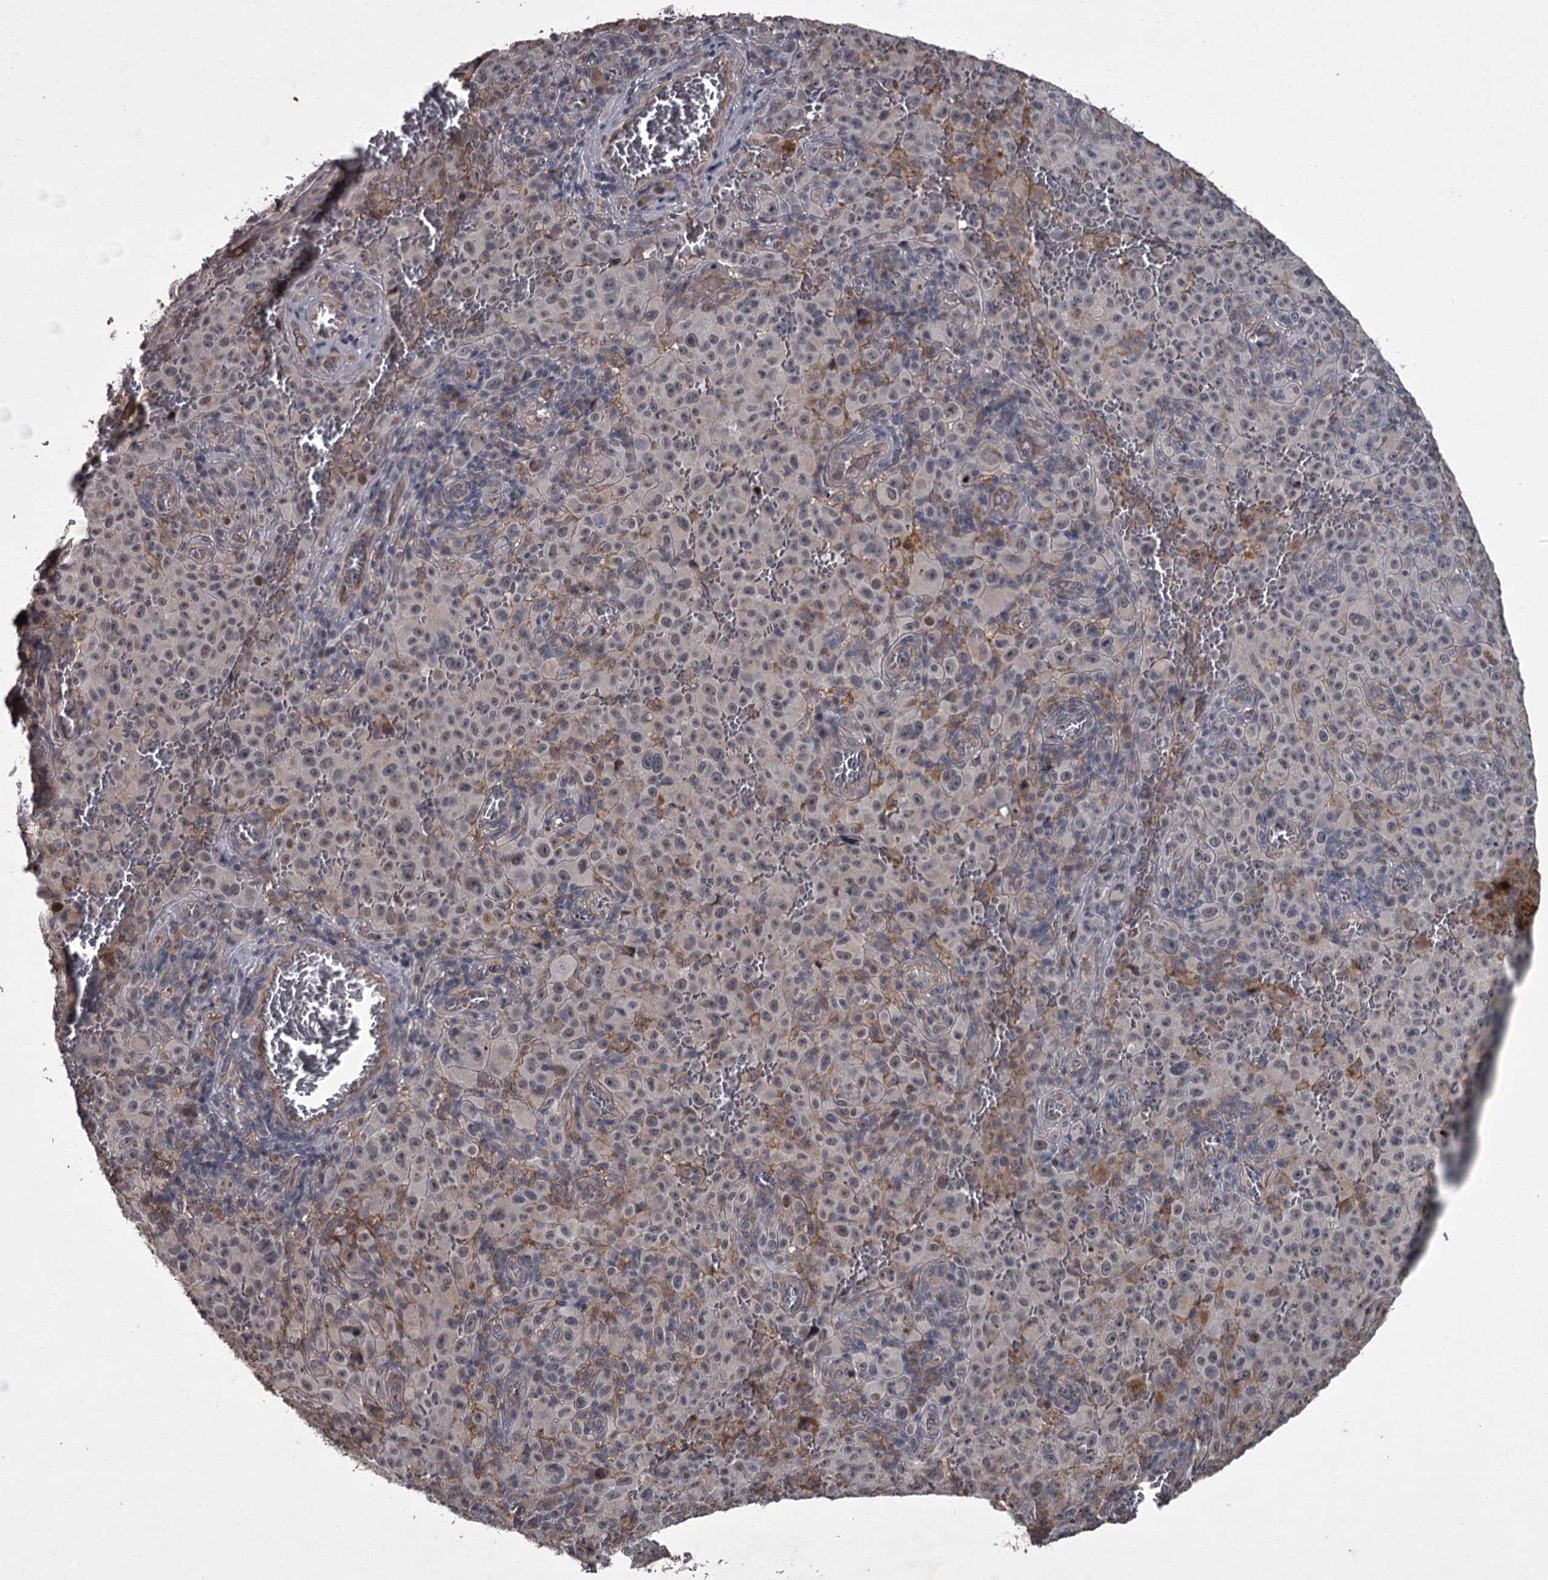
{"staining": {"intensity": "weak", "quantity": "25%-75%", "location": "nuclear"}, "tissue": "melanoma", "cell_type": "Tumor cells", "image_type": "cancer", "snomed": [{"axis": "morphology", "description": "Malignant melanoma, NOS"}, {"axis": "topography", "description": "Skin"}], "caption": "Tumor cells show low levels of weak nuclear positivity in approximately 25%-75% of cells in melanoma.", "gene": "FLVCR2", "patient": {"sex": "female", "age": 82}}